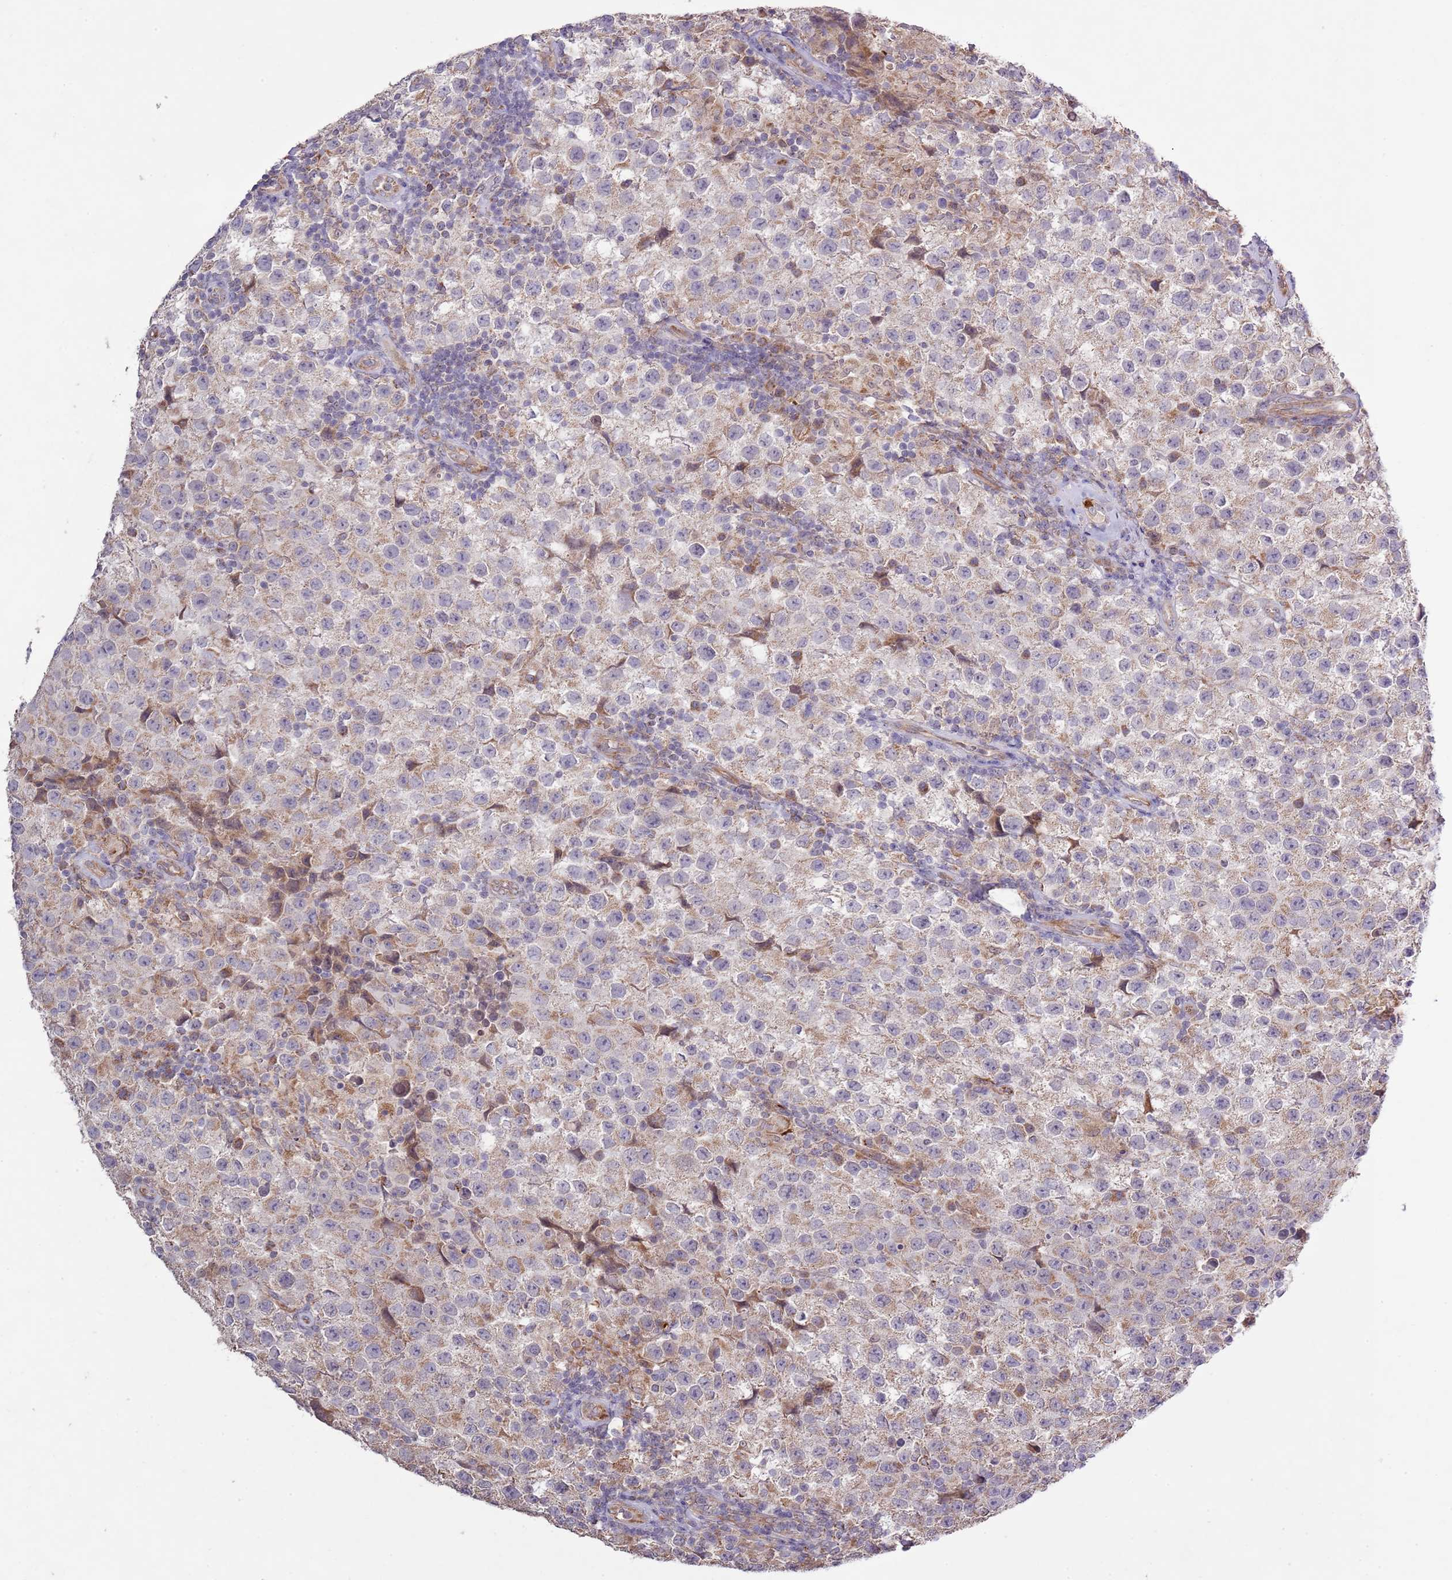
{"staining": {"intensity": "weak", "quantity": "25%-75%", "location": "cytoplasmic/membranous"}, "tissue": "testis cancer", "cell_type": "Tumor cells", "image_type": "cancer", "snomed": [{"axis": "morphology", "description": "Seminoma, NOS"}, {"axis": "morphology", "description": "Carcinoma, Embryonal, NOS"}, {"axis": "topography", "description": "Testis"}], "caption": "Testis cancer (embryonal carcinoma) was stained to show a protein in brown. There is low levels of weak cytoplasmic/membranous expression in about 25%-75% of tumor cells.", "gene": "IVD", "patient": {"sex": "male", "age": 41}}